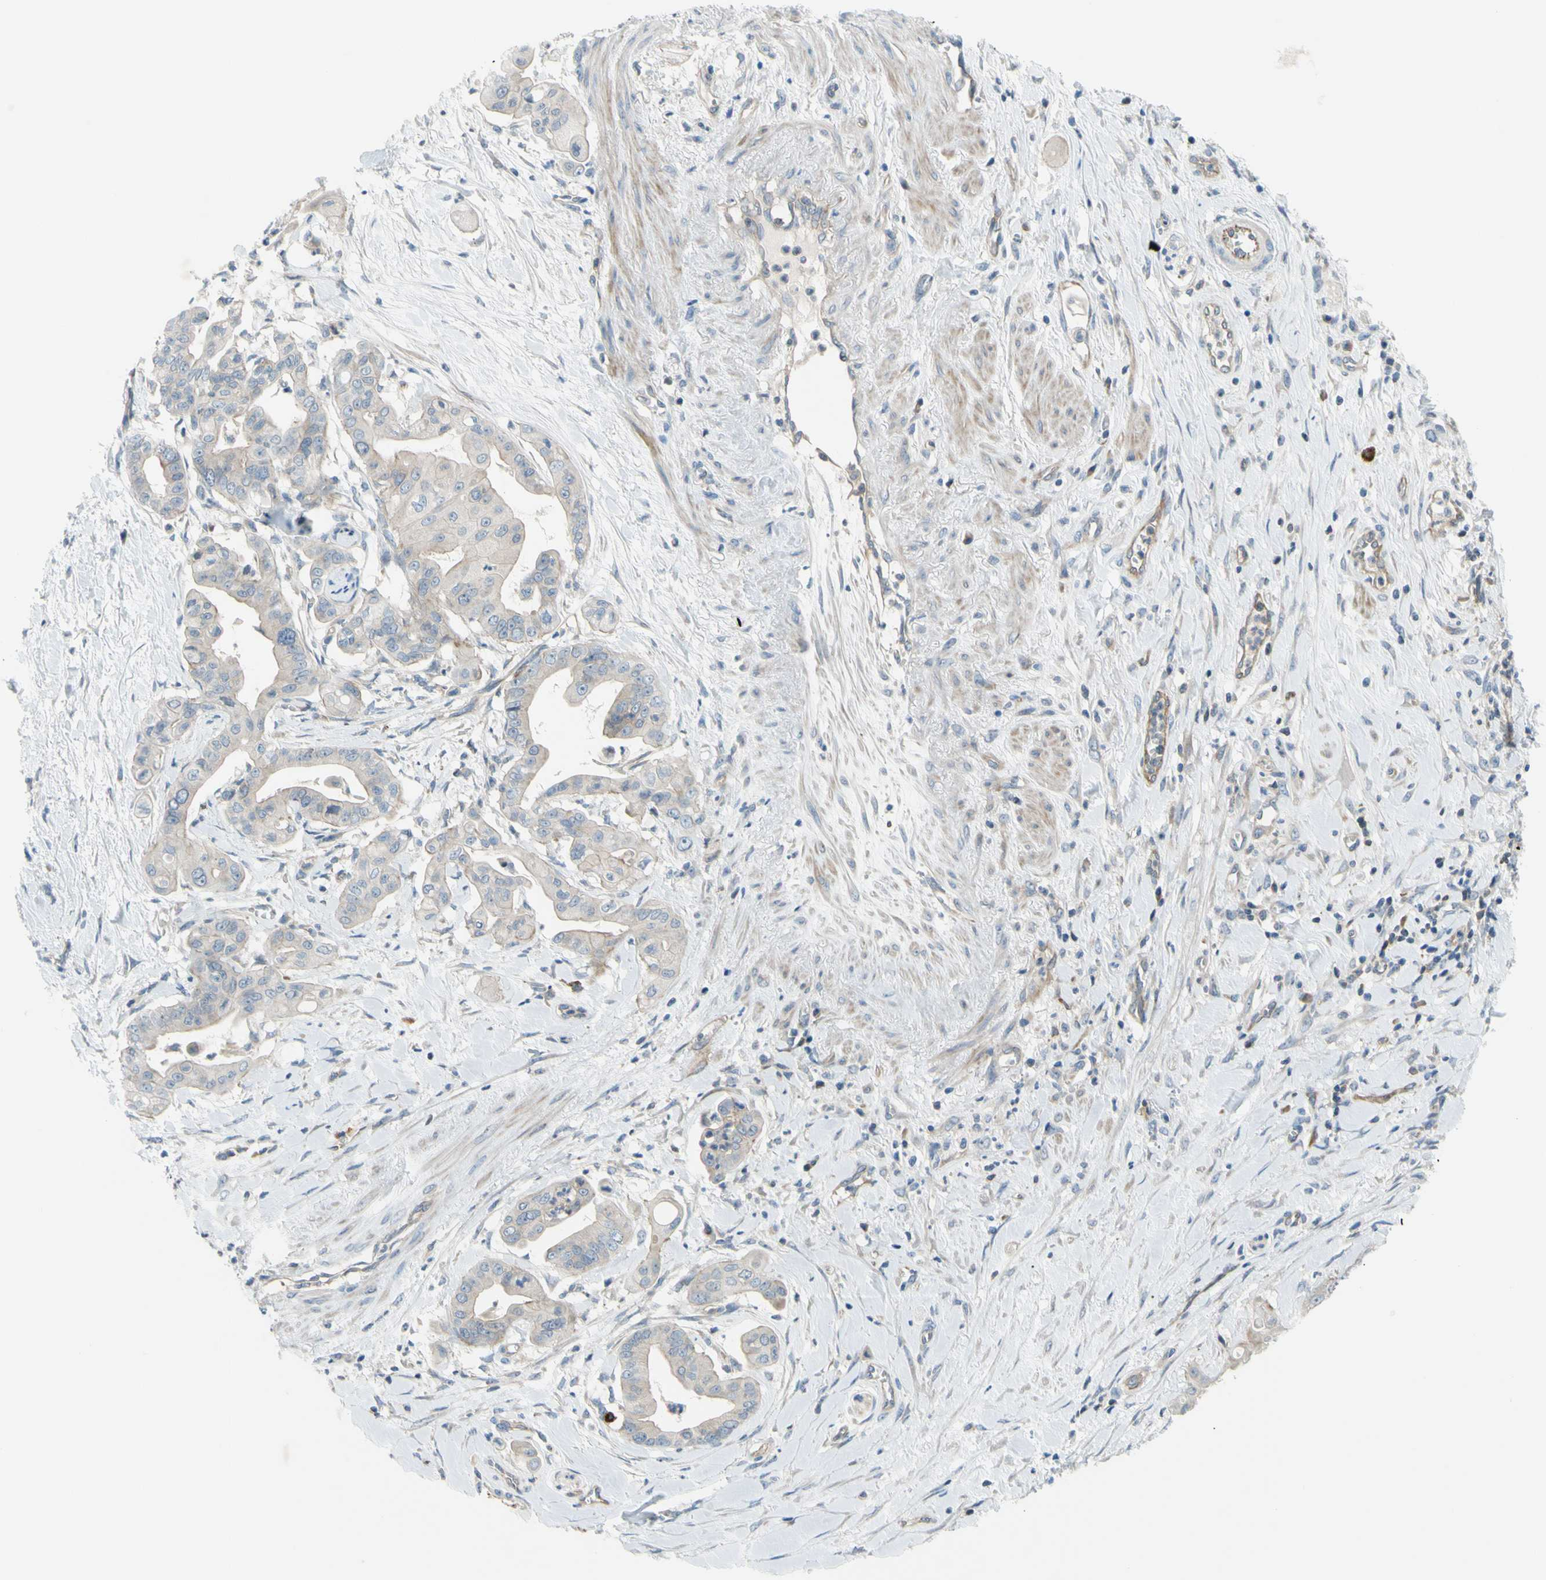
{"staining": {"intensity": "weak", "quantity": "25%-75%", "location": "cytoplasmic/membranous"}, "tissue": "pancreatic cancer", "cell_type": "Tumor cells", "image_type": "cancer", "snomed": [{"axis": "morphology", "description": "Adenocarcinoma, NOS"}, {"axis": "topography", "description": "Pancreas"}], "caption": "The histopathology image displays immunohistochemical staining of adenocarcinoma (pancreatic). There is weak cytoplasmic/membranous staining is present in approximately 25%-75% of tumor cells.", "gene": "PAK2", "patient": {"sex": "female", "age": 75}}